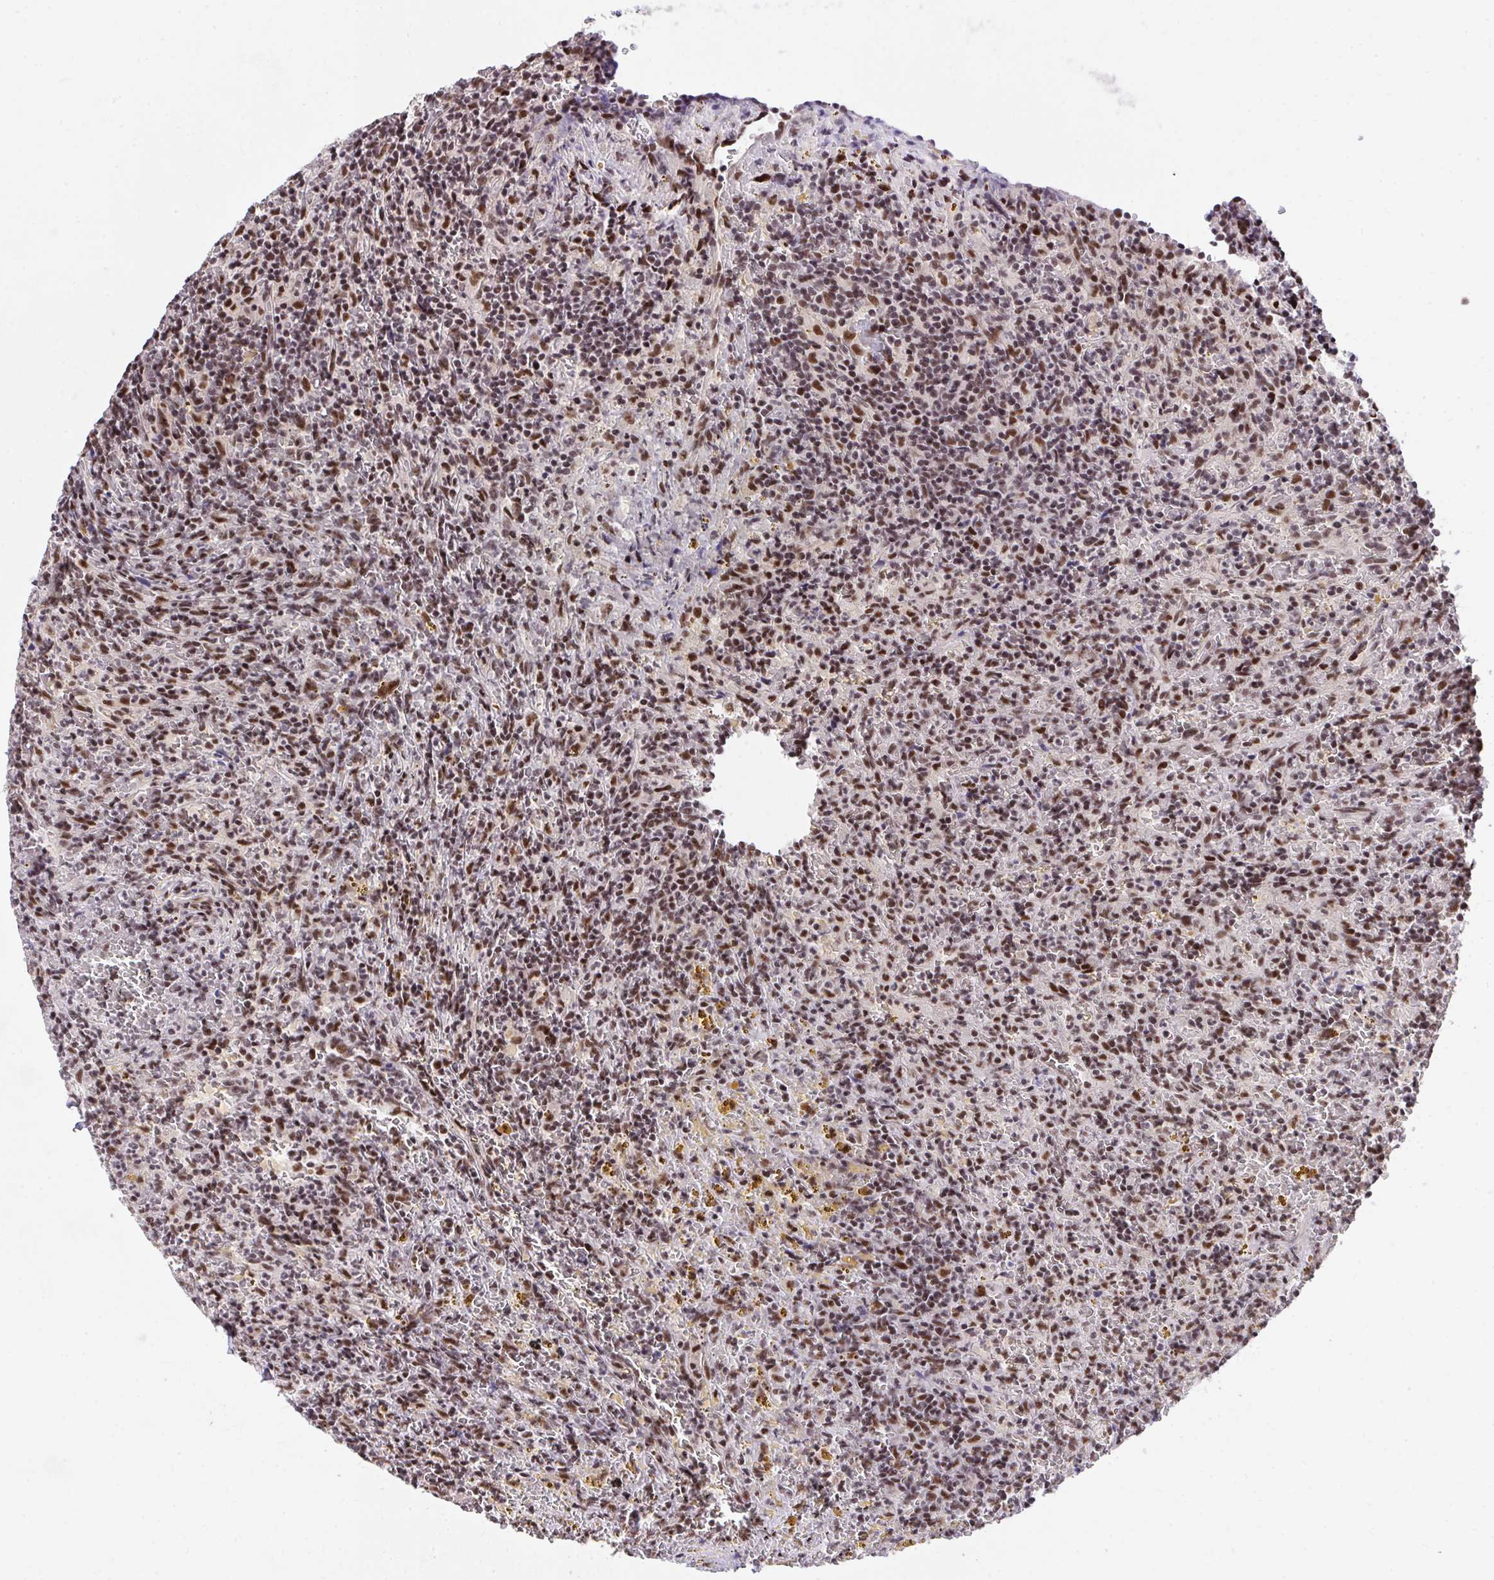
{"staining": {"intensity": "moderate", "quantity": ">75%", "location": "nuclear"}, "tissue": "lymphoma", "cell_type": "Tumor cells", "image_type": "cancer", "snomed": [{"axis": "morphology", "description": "Malignant lymphoma, non-Hodgkin's type, Low grade"}, {"axis": "topography", "description": "Spleen"}], "caption": "Immunohistochemistry (IHC) (DAB (3,3'-diaminobenzidine)) staining of lymphoma reveals moderate nuclear protein staining in approximately >75% of tumor cells.", "gene": "SYNE4", "patient": {"sex": "female", "age": 70}}